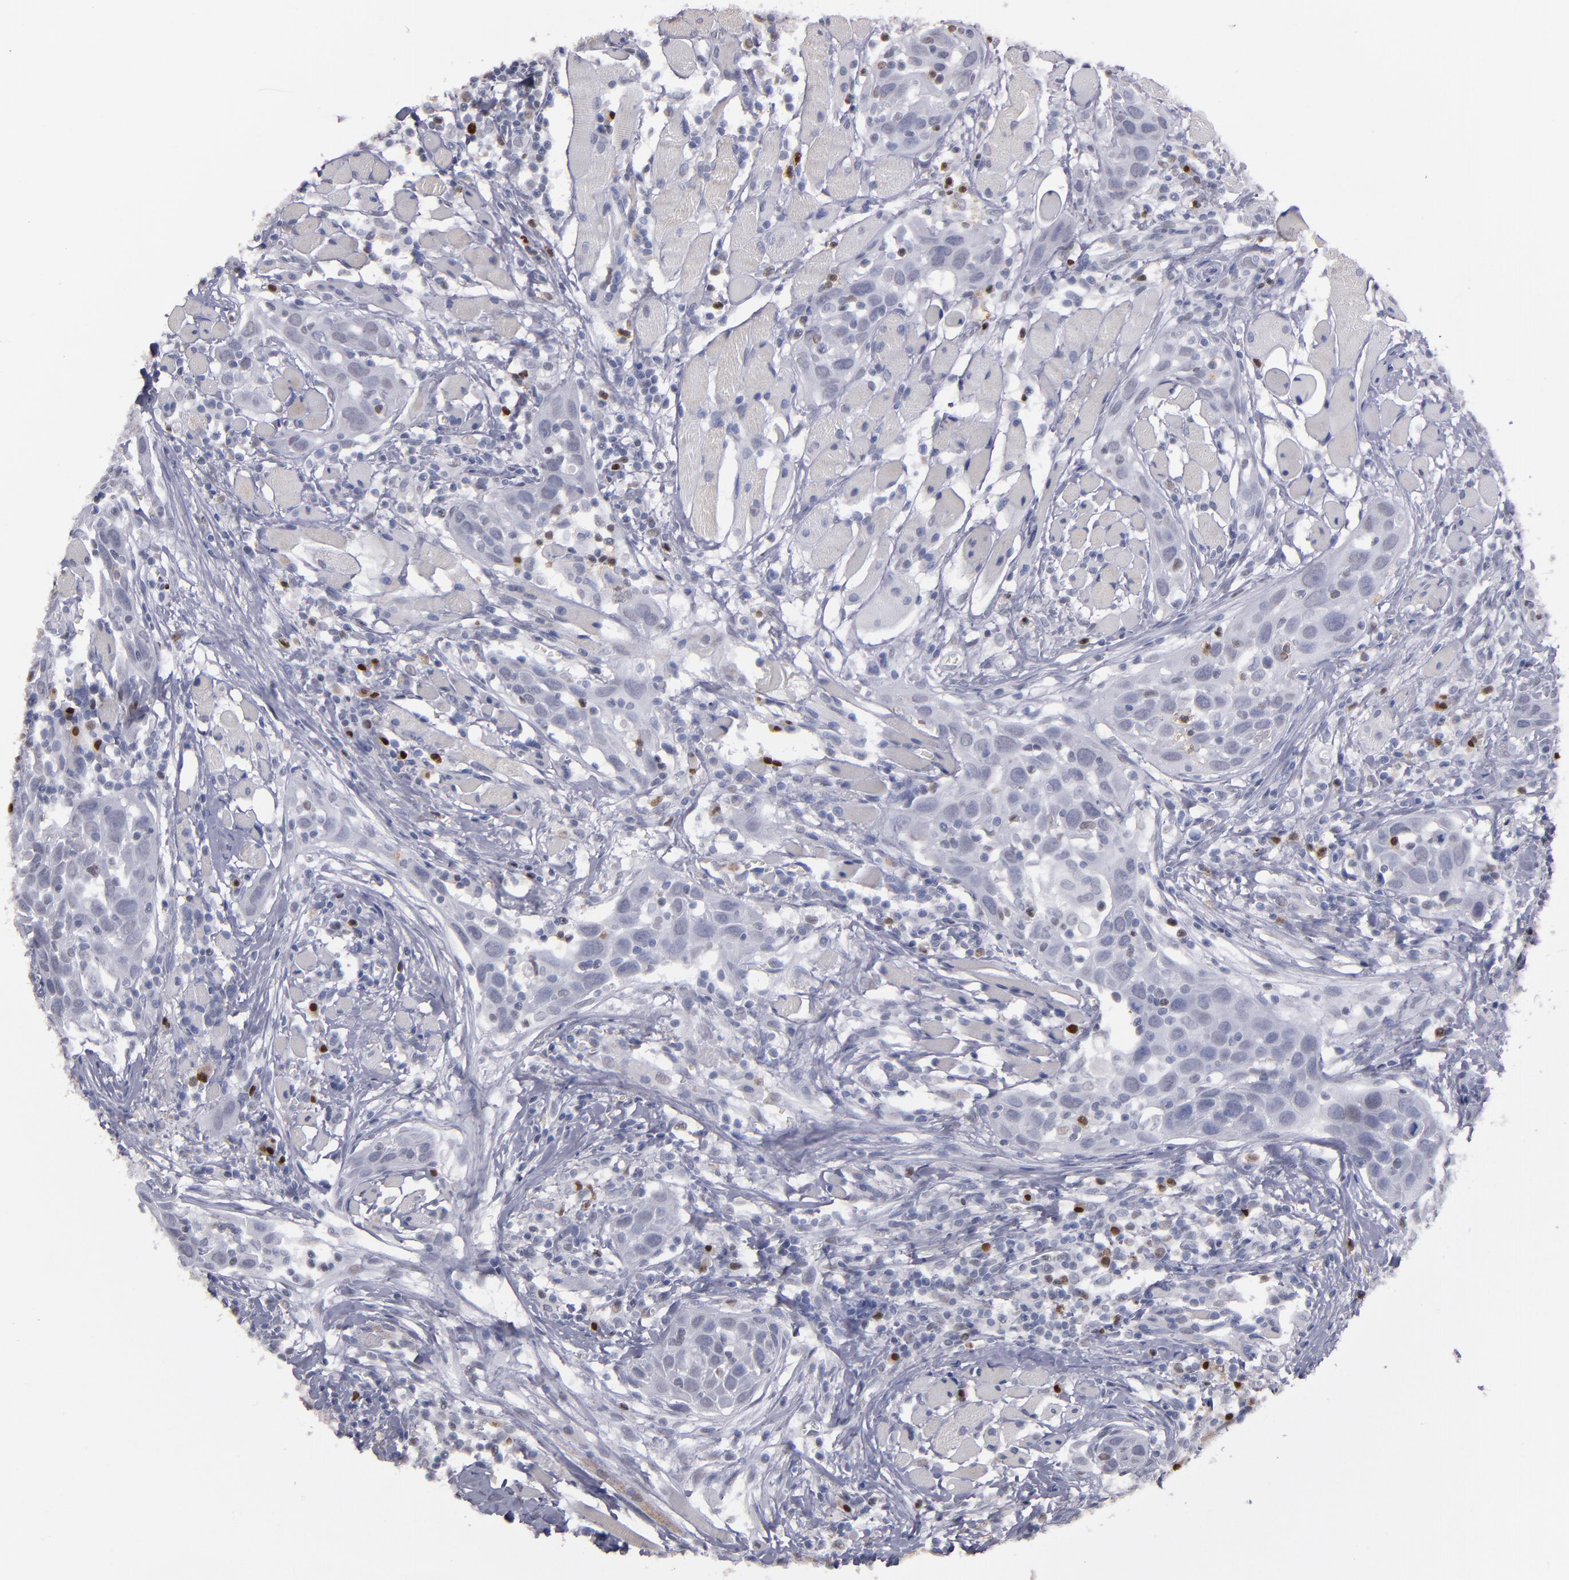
{"staining": {"intensity": "negative", "quantity": "none", "location": "none"}, "tissue": "head and neck cancer", "cell_type": "Tumor cells", "image_type": "cancer", "snomed": [{"axis": "morphology", "description": "Squamous cell carcinoma, NOS"}, {"axis": "topography", "description": "Oral tissue"}, {"axis": "topography", "description": "Head-Neck"}], "caption": "A photomicrograph of human squamous cell carcinoma (head and neck) is negative for staining in tumor cells.", "gene": "IRF4", "patient": {"sex": "female", "age": 50}}